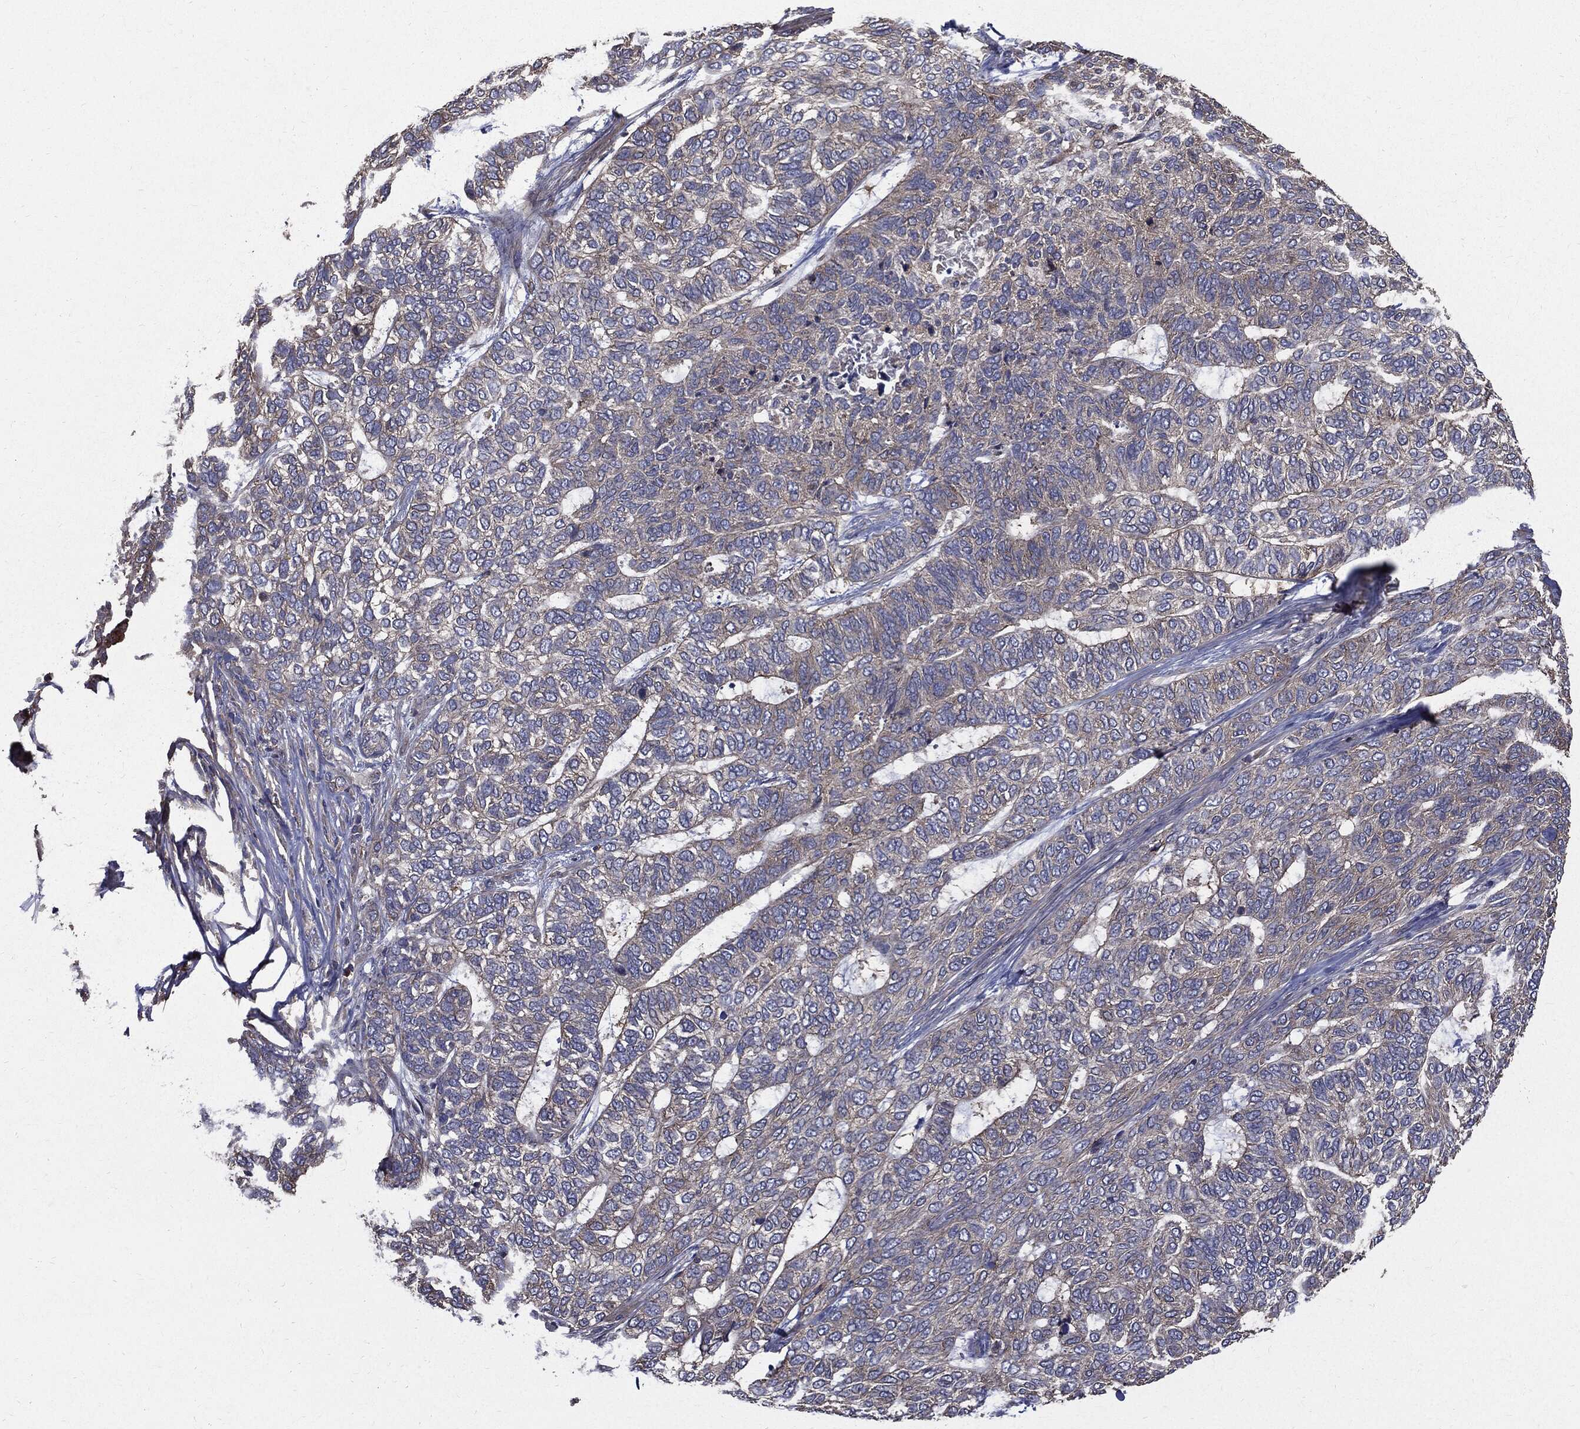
{"staining": {"intensity": "negative", "quantity": "none", "location": "none"}, "tissue": "skin cancer", "cell_type": "Tumor cells", "image_type": "cancer", "snomed": [{"axis": "morphology", "description": "Basal cell carcinoma"}, {"axis": "topography", "description": "Skin"}], "caption": "This micrograph is of skin basal cell carcinoma stained with IHC to label a protein in brown with the nuclei are counter-stained blue. There is no staining in tumor cells.", "gene": "PDCD6IP", "patient": {"sex": "female", "age": 65}}